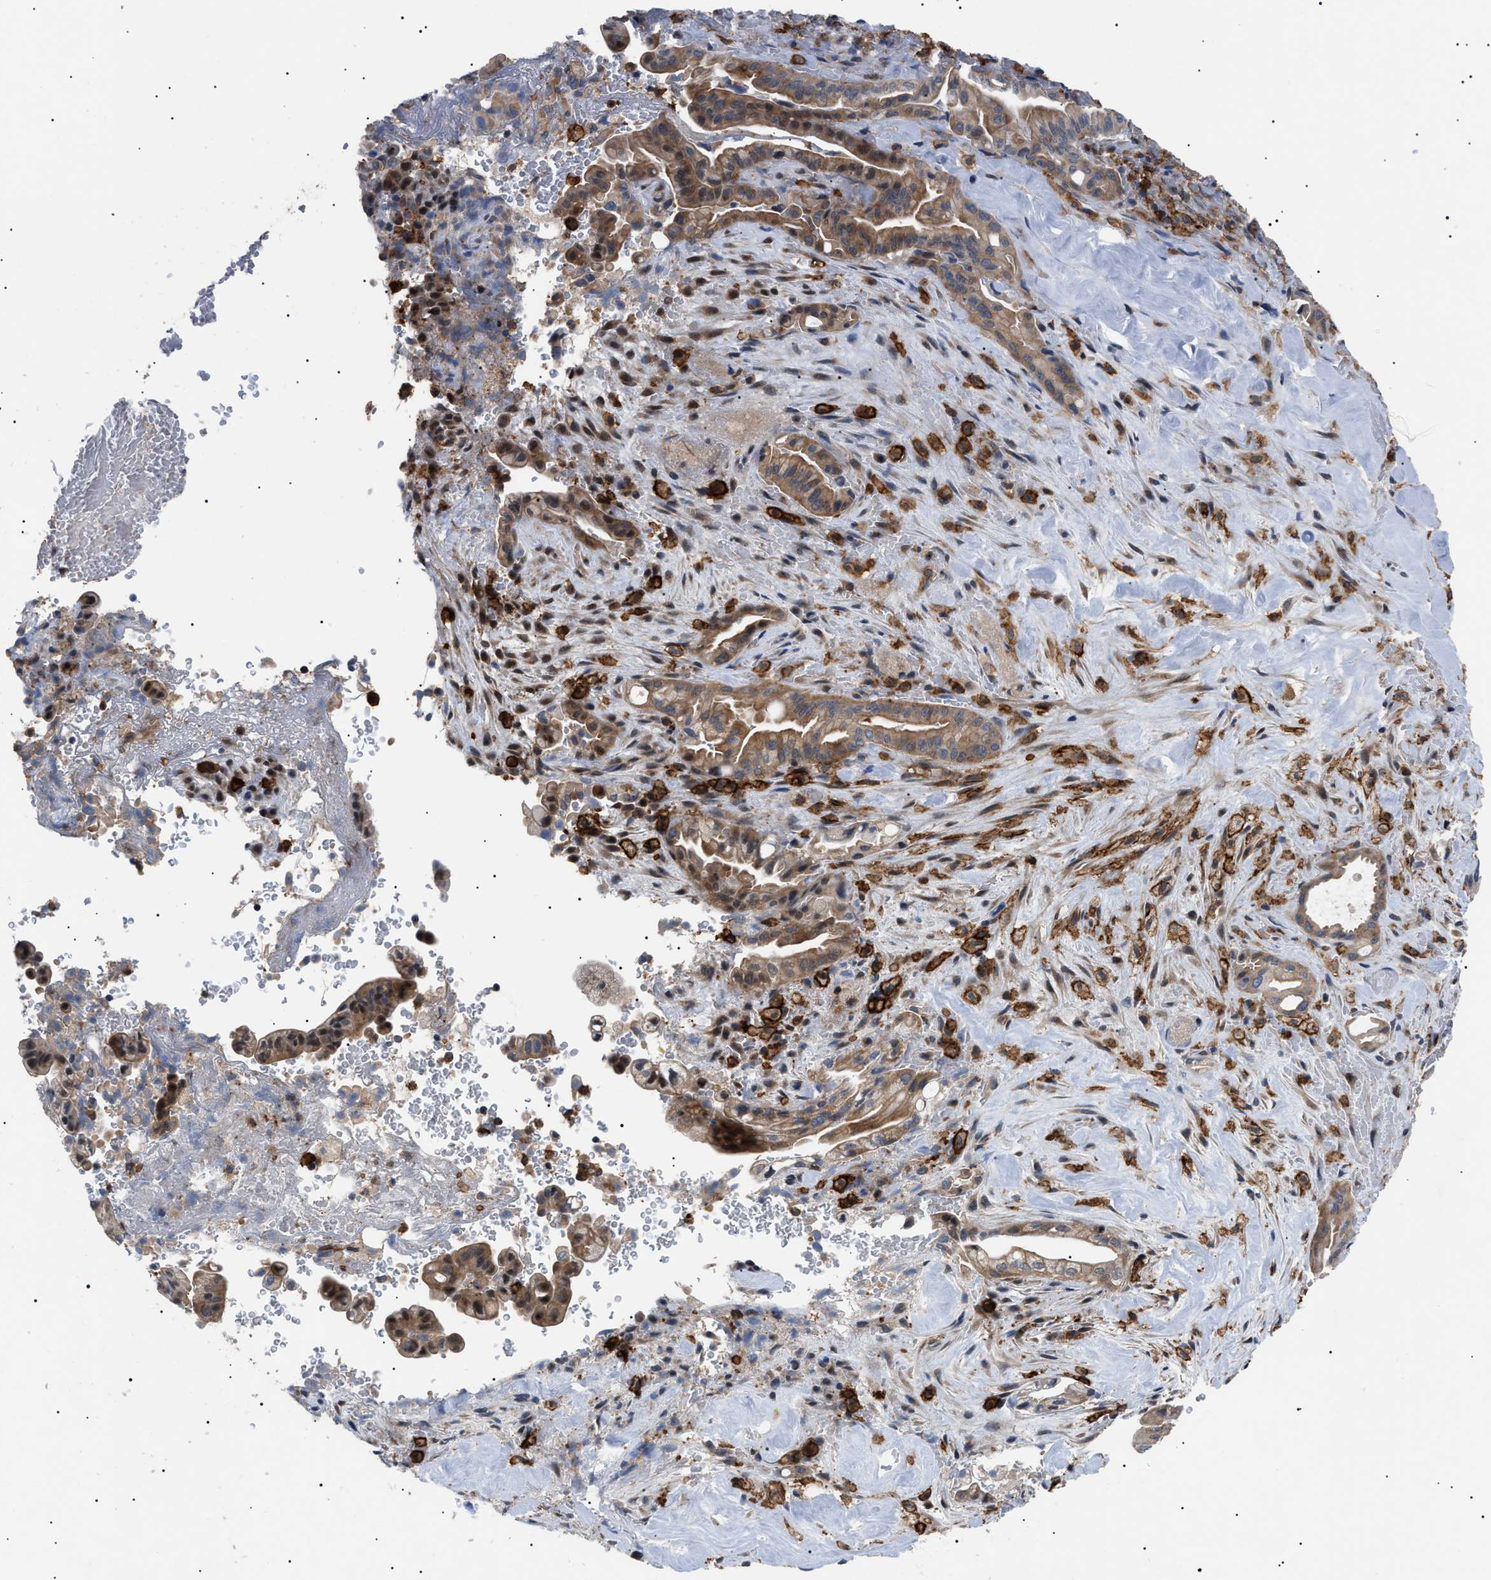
{"staining": {"intensity": "moderate", "quantity": ">75%", "location": "cytoplasmic/membranous"}, "tissue": "liver cancer", "cell_type": "Tumor cells", "image_type": "cancer", "snomed": [{"axis": "morphology", "description": "Cholangiocarcinoma"}, {"axis": "topography", "description": "Liver"}], "caption": "This photomicrograph exhibits cholangiocarcinoma (liver) stained with immunohistochemistry to label a protein in brown. The cytoplasmic/membranous of tumor cells show moderate positivity for the protein. Nuclei are counter-stained blue.", "gene": "CD300A", "patient": {"sex": "female", "age": 68}}